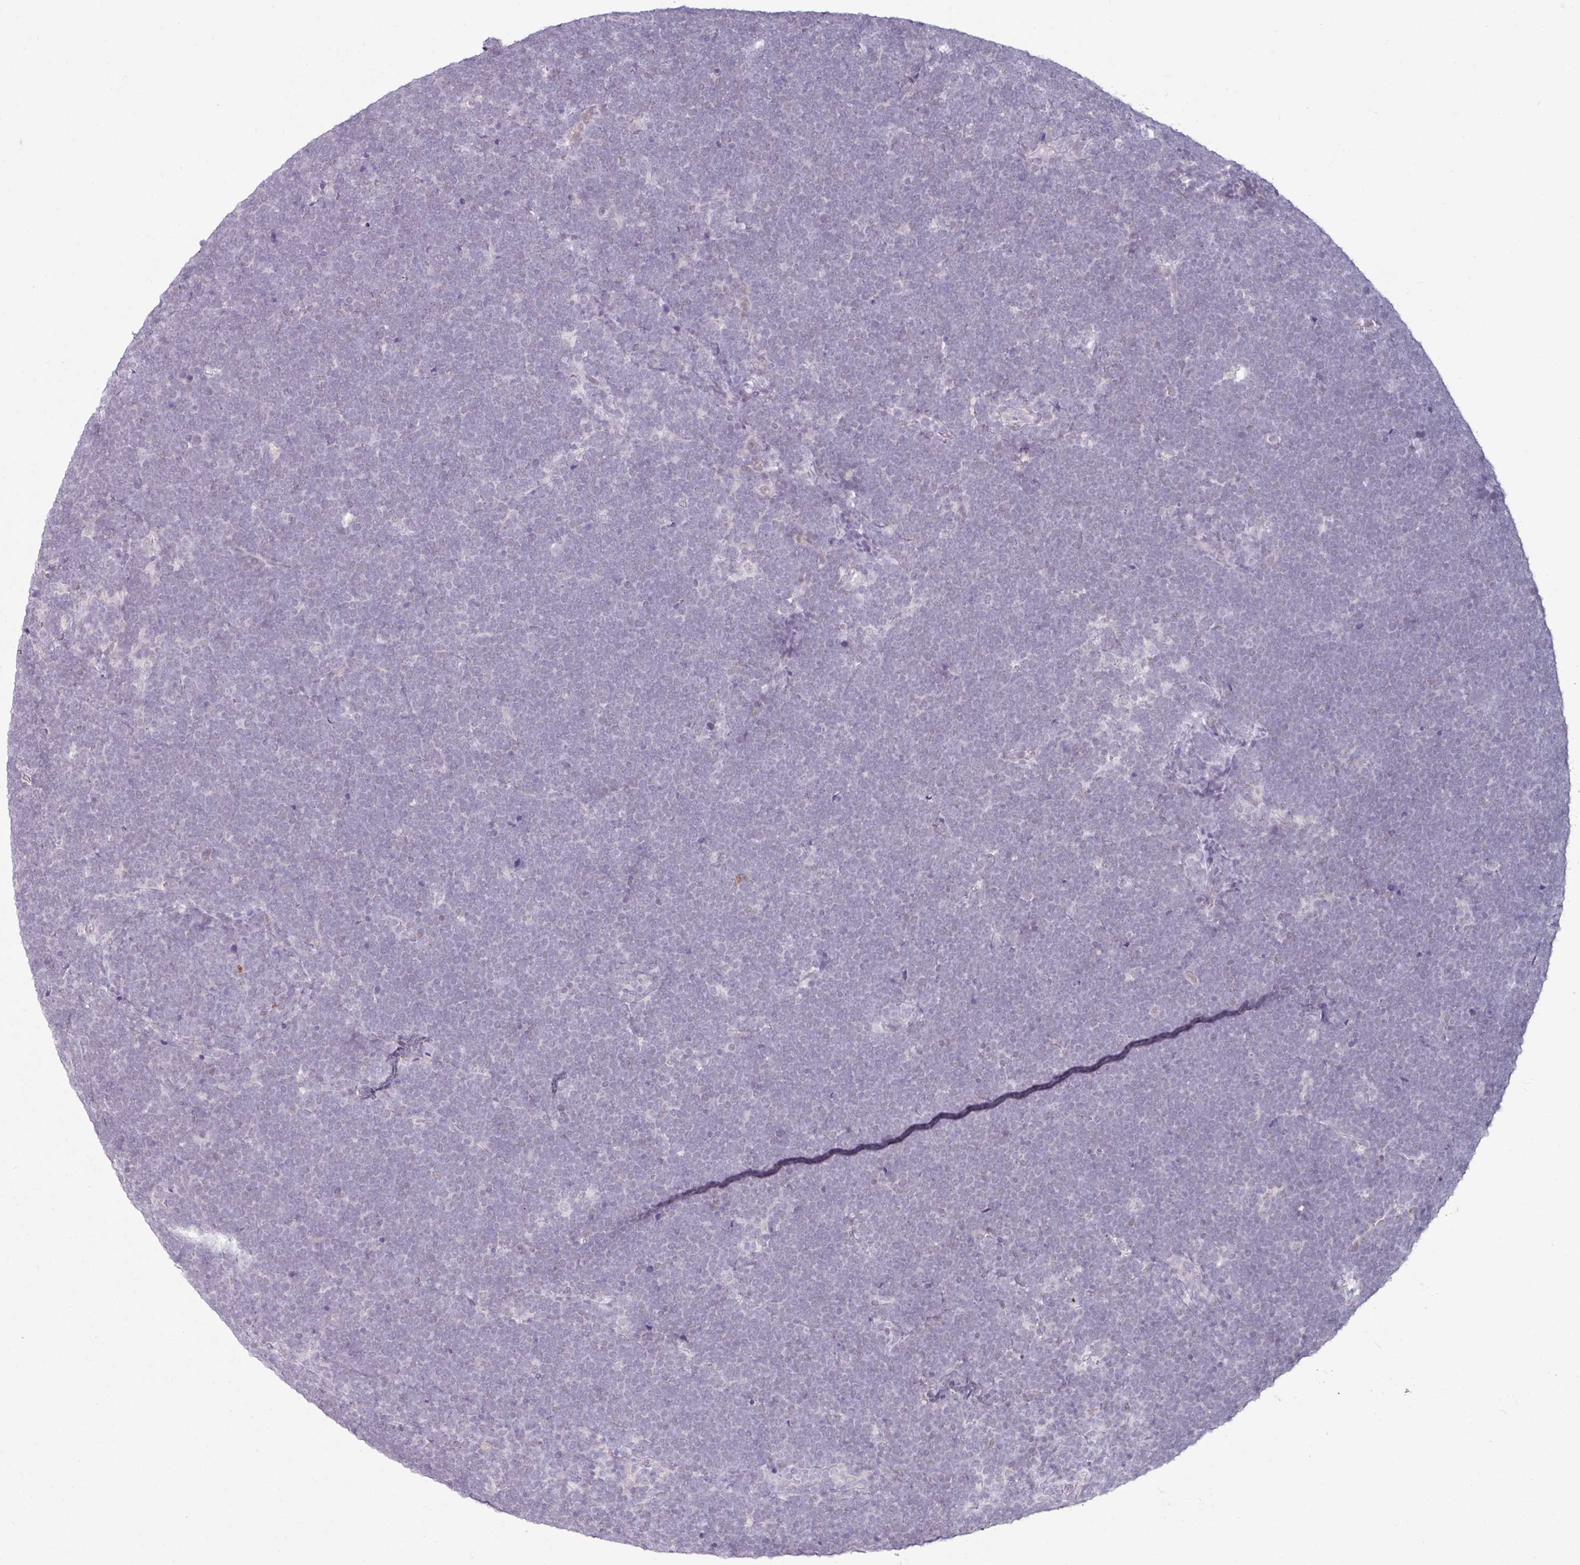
{"staining": {"intensity": "negative", "quantity": "none", "location": "none"}, "tissue": "lymphoma", "cell_type": "Tumor cells", "image_type": "cancer", "snomed": [{"axis": "morphology", "description": "Malignant lymphoma, non-Hodgkin's type, High grade"}, {"axis": "topography", "description": "Lymph node"}], "caption": "An image of malignant lymphoma, non-Hodgkin's type (high-grade) stained for a protein reveals no brown staining in tumor cells.", "gene": "ELK1", "patient": {"sex": "male", "age": 13}}